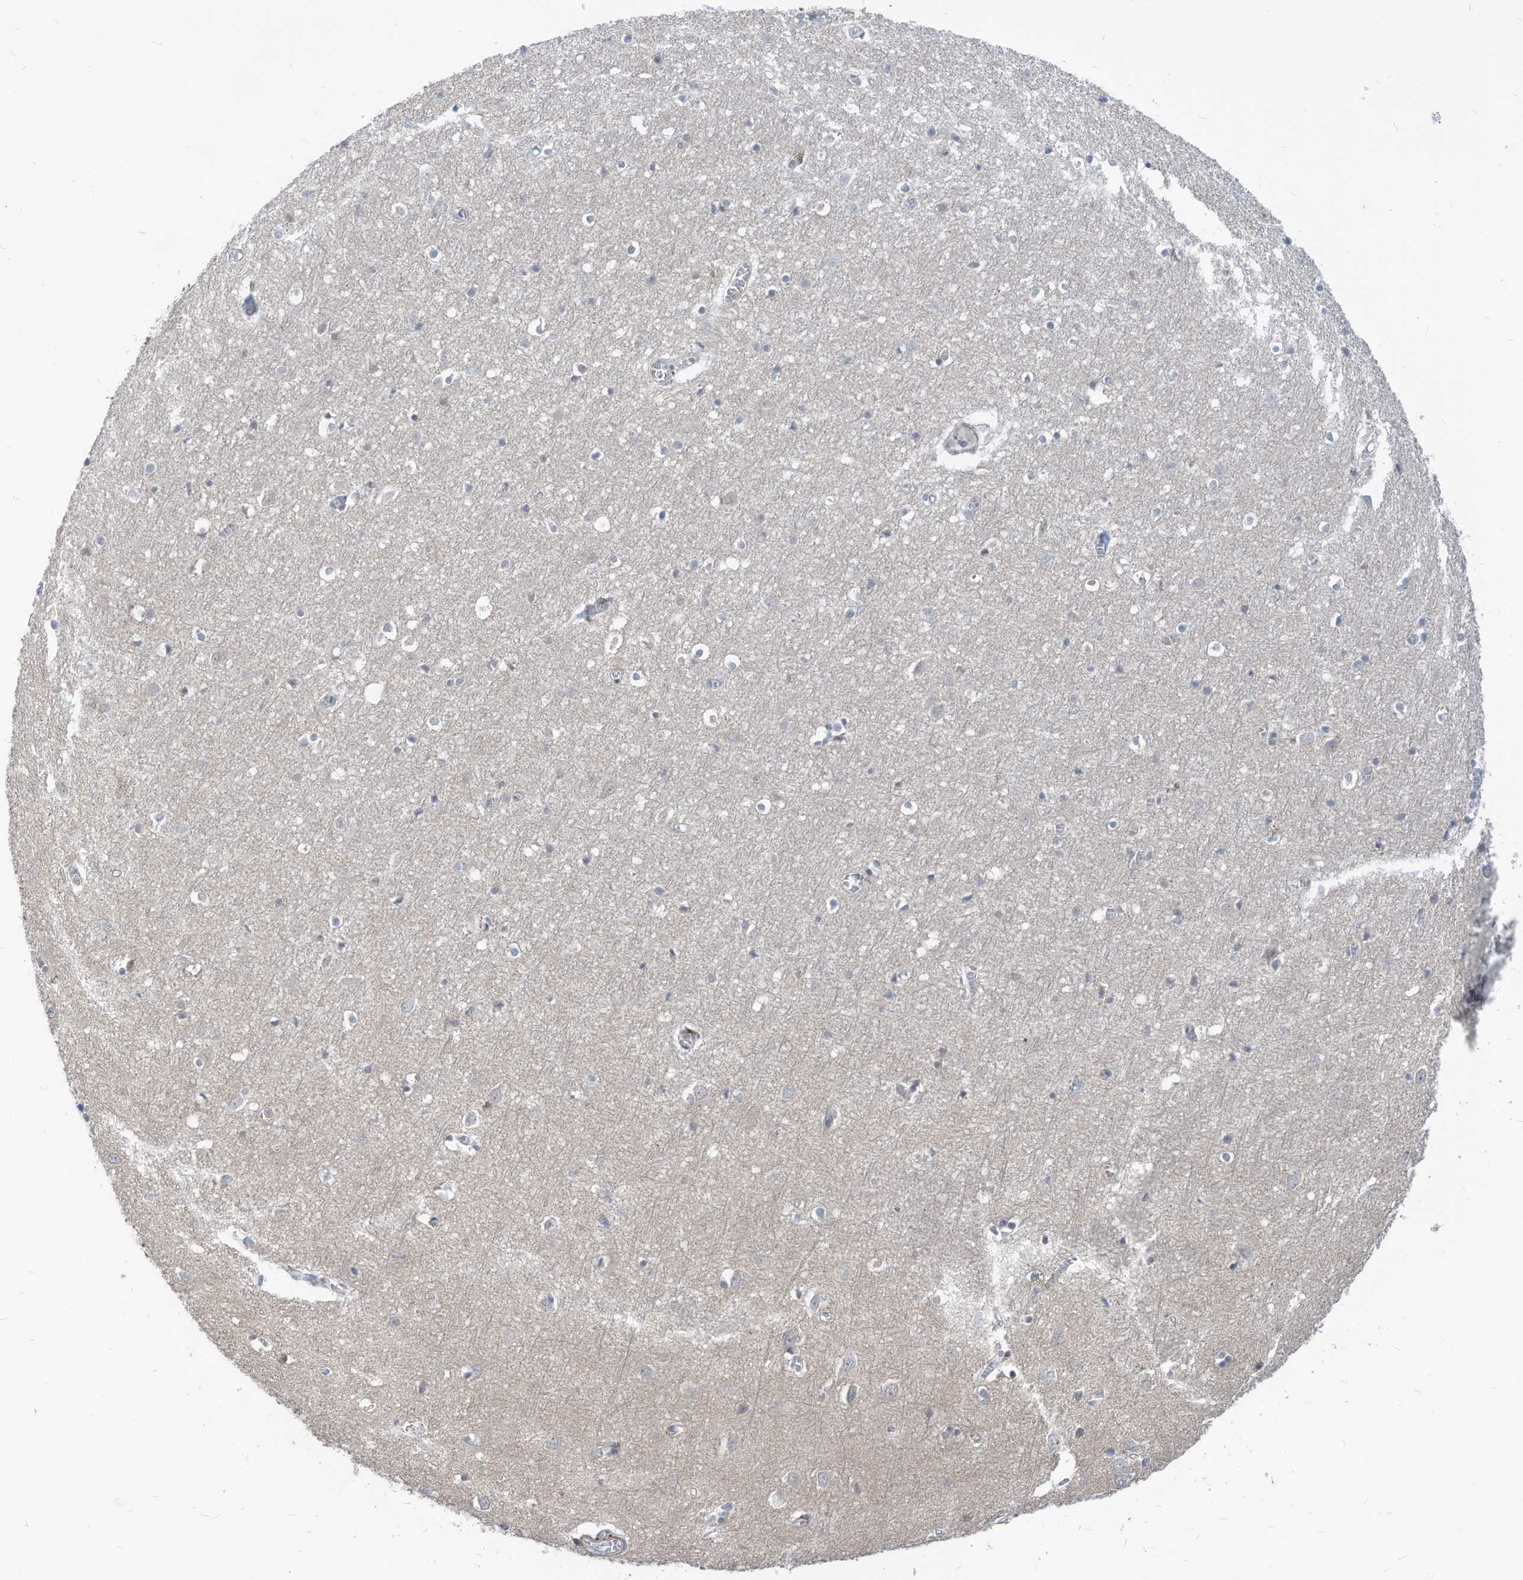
{"staining": {"intensity": "weak", "quantity": "25%-75%", "location": "cytoplasmic/membranous"}, "tissue": "cerebral cortex", "cell_type": "Endothelial cells", "image_type": "normal", "snomed": [{"axis": "morphology", "description": "Normal tissue, NOS"}, {"axis": "topography", "description": "Cerebral cortex"}], "caption": "Protein expression analysis of normal human cerebral cortex reveals weak cytoplasmic/membranous positivity in about 25%-75% of endothelial cells.", "gene": "GPATCH3", "patient": {"sex": "female", "age": 64}}